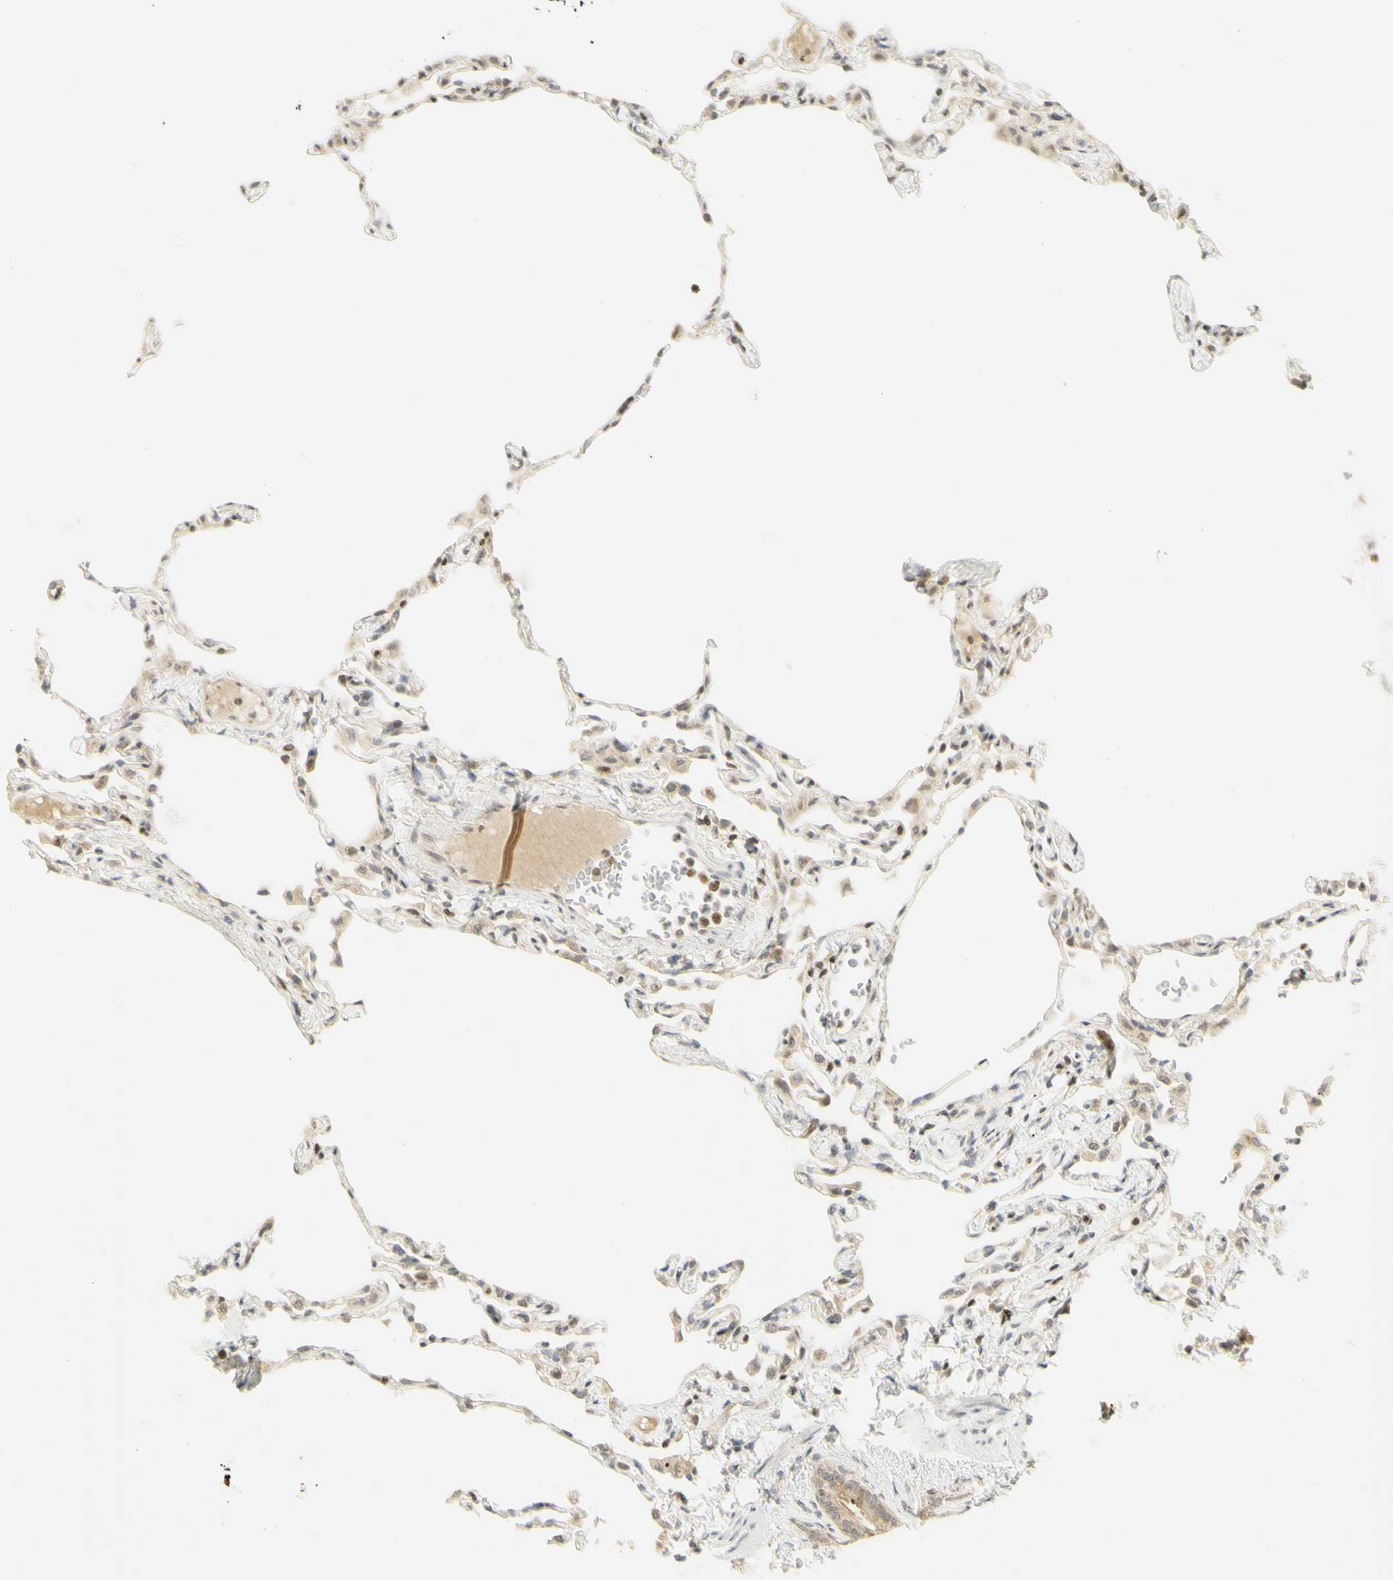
{"staining": {"intensity": "weak", "quantity": ">75%", "location": "cytoplasmic/membranous,nuclear"}, "tissue": "lung", "cell_type": "Alveolar cells", "image_type": "normal", "snomed": [{"axis": "morphology", "description": "Normal tissue, NOS"}, {"axis": "topography", "description": "Lung"}], "caption": "Lung stained for a protein displays weak cytoplasmic/membranous,nuclear positivity in alveolar cells. (DAB (3,3'-diaminobenzidine) IHC with brightfield microscopy, high magnification).", "gene": "KIF11", "patient": {"sex": "female", "age": 49}}